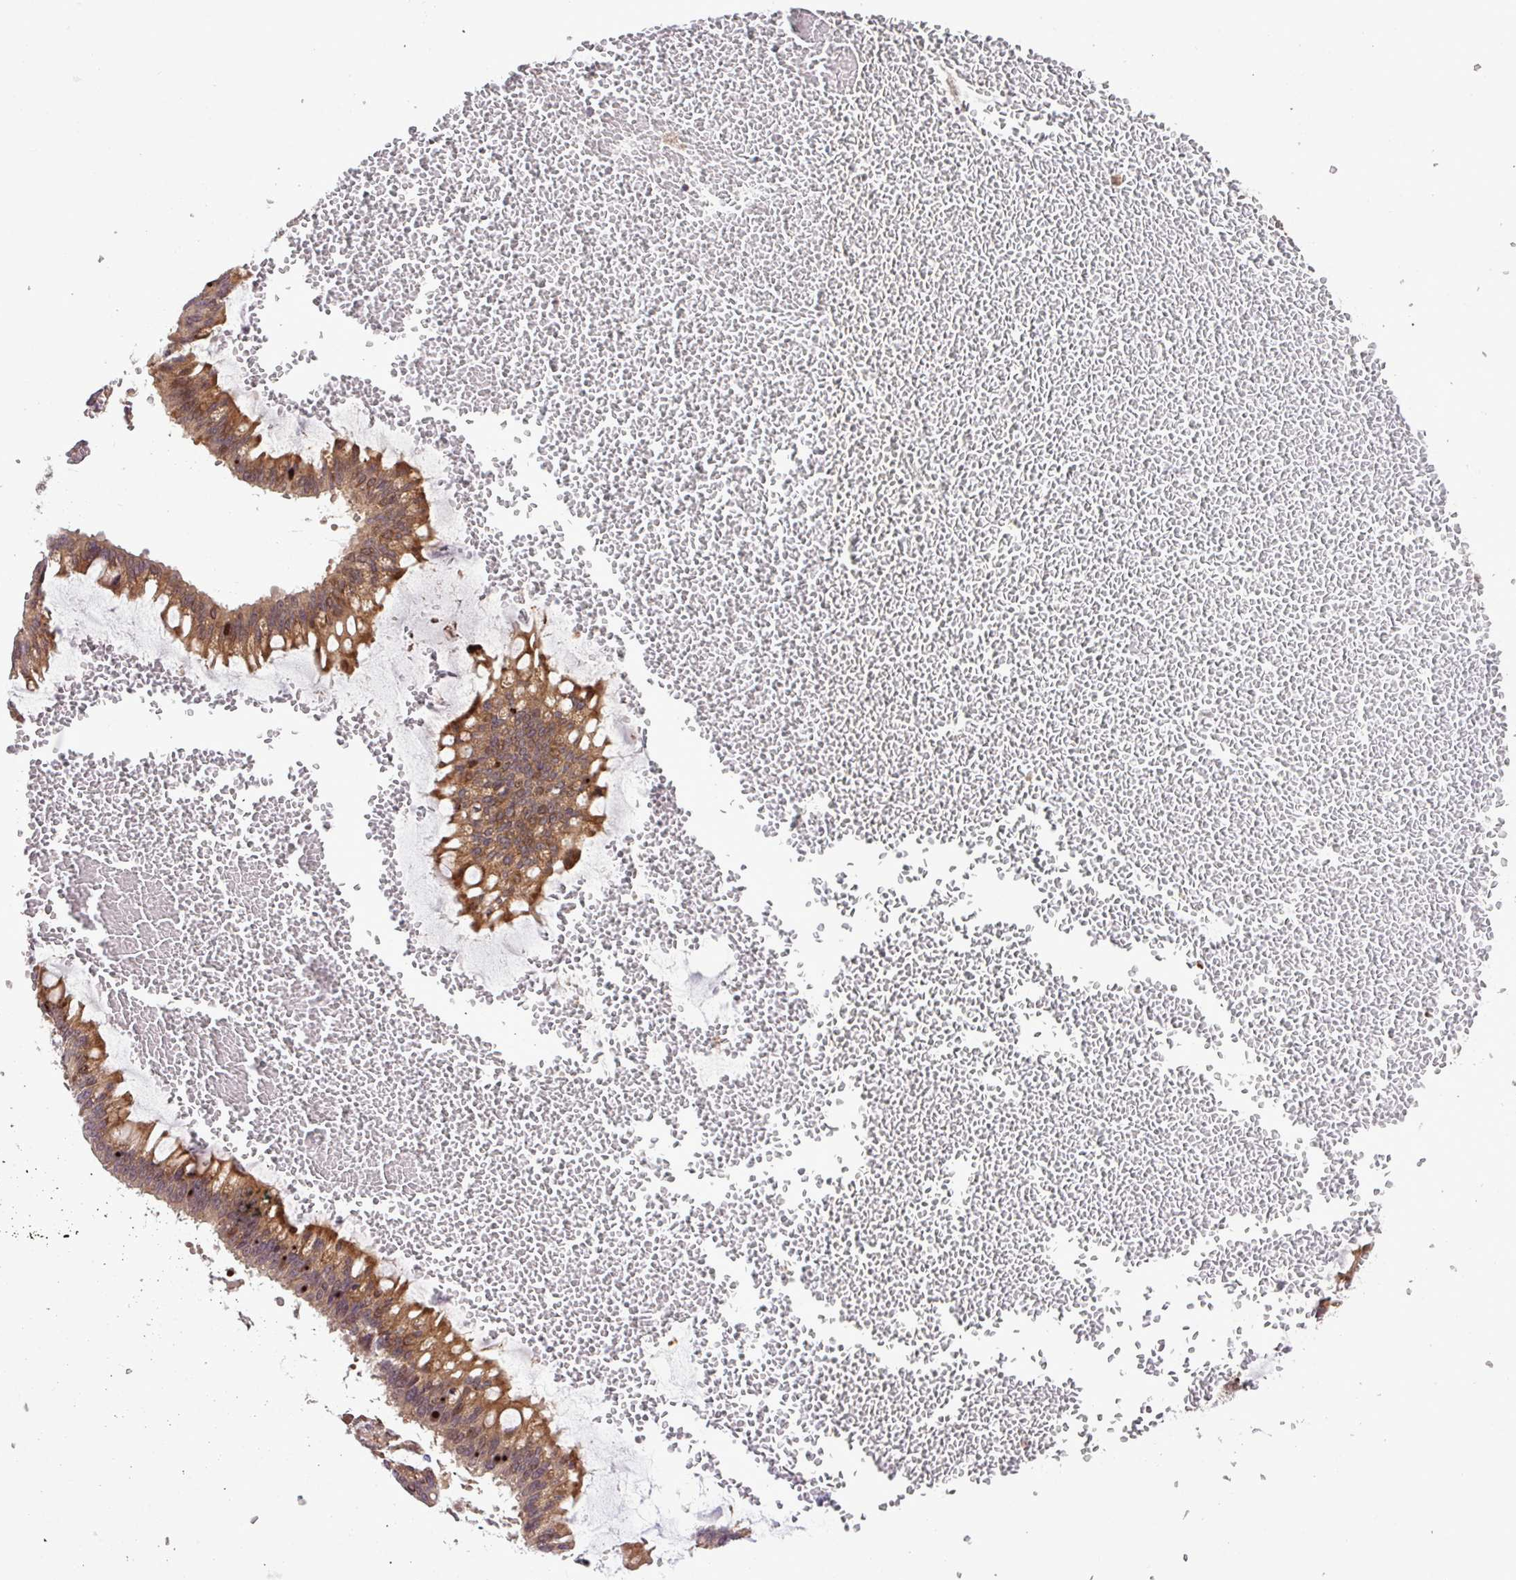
{"staining": {"intensity": "moderate", "quantity": ">75%", "location": "cytoplasmic/membranous"}, "tissue": "ovarian cancer", "cell_type": "Tumor cells", "image_type": "cancer", "snomed": [{"axis": "morphology", "description": "Cystadenocarcinoma, mucinous, NOS"}, {"axis": "topography", "description": "Ovary"}], "caption": "Human ovarian mucinous cystadenocarcinoma stained with a brown dye shows moderate cytoplasmic/membranous positive expression in approximately >75% of tumor cells.", "gene": "DLGAP4", "patient": {"sex": "female", "age": 73}}